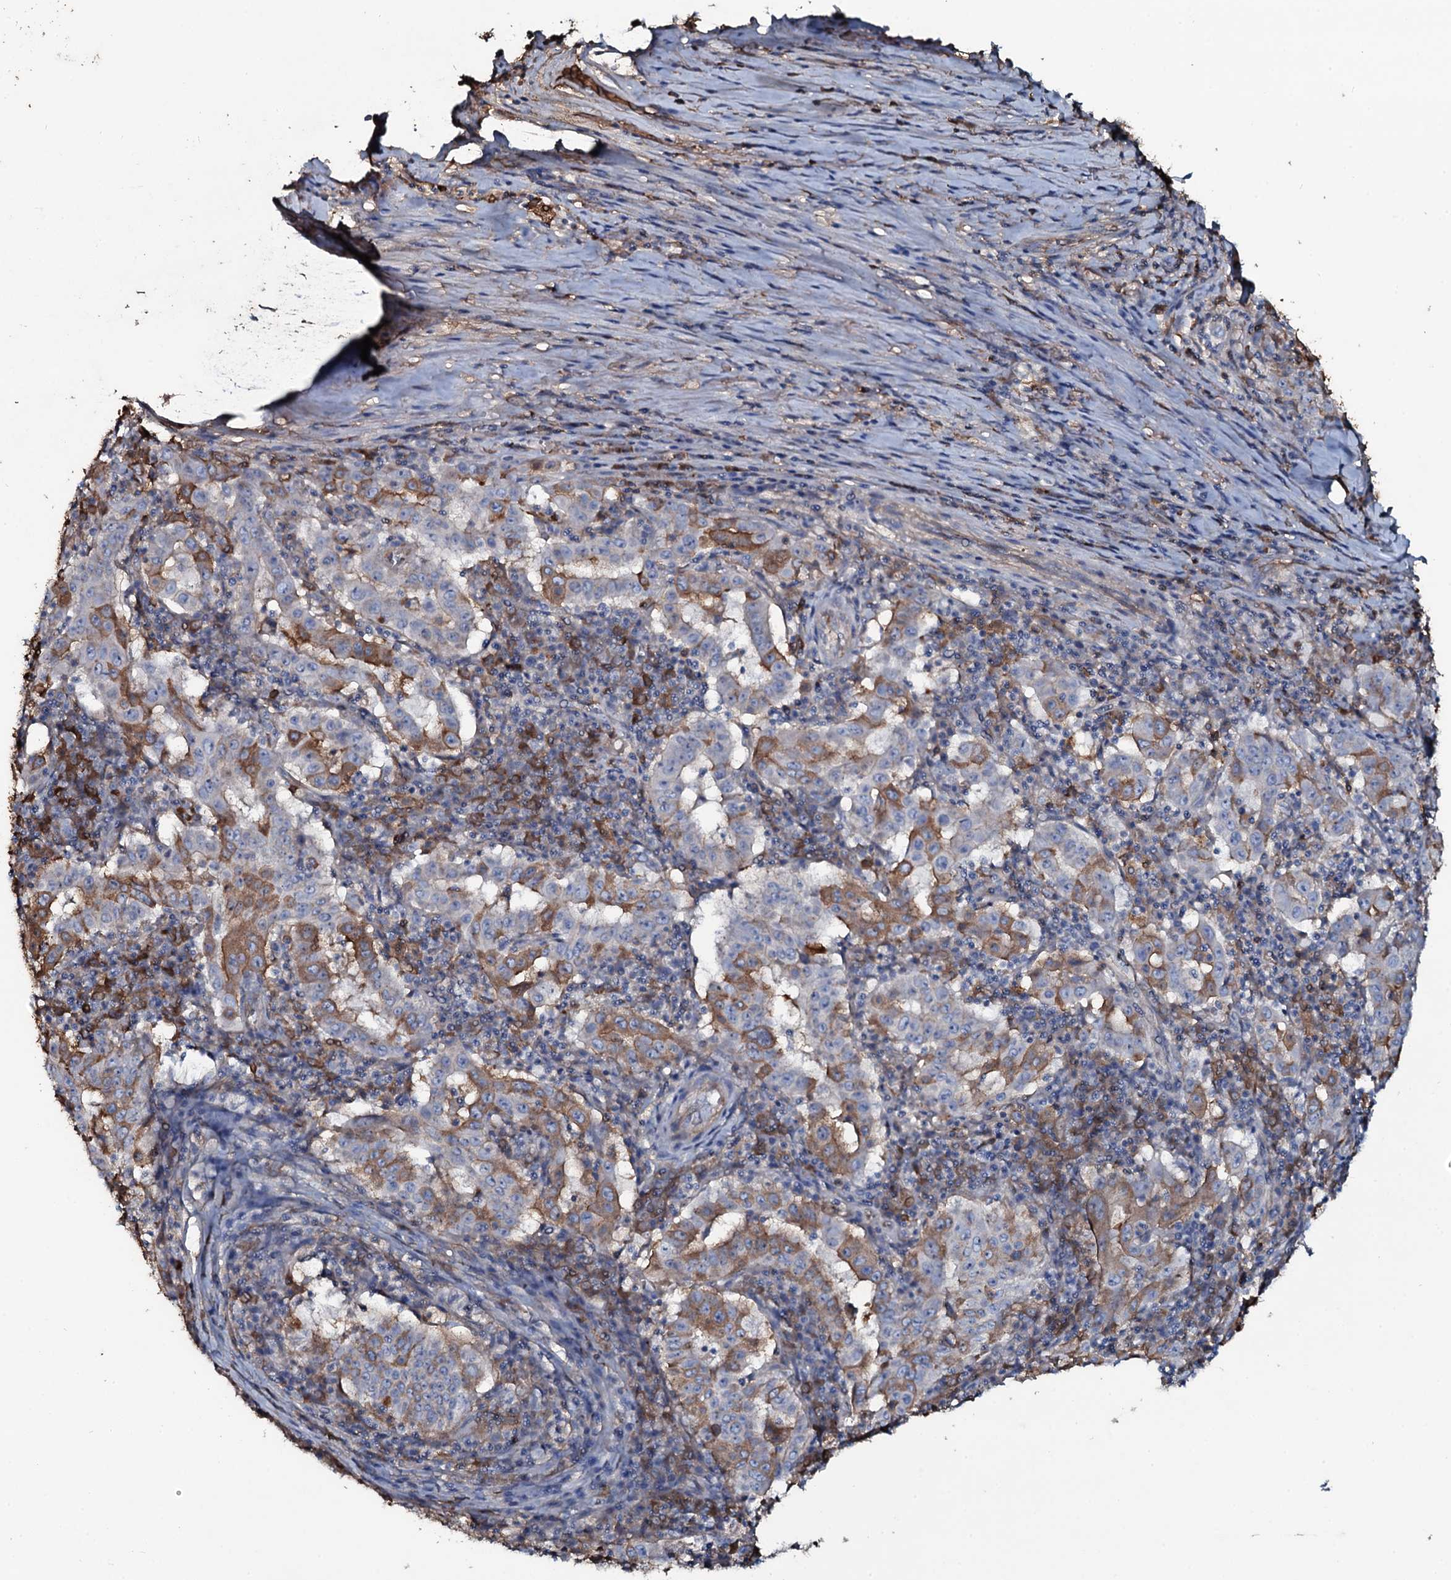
{"staining": {"intensity": "moderate", "quantity": "25%-75%", "location": "cytoplasmic/membranous"}, "tissue": "pancreatic cancer", "cell_type": "Tumor cells", "image_type": "cancer", "snomed": [{"axis": "morphology", "description": "Adenocarcinoma, NOS"}, {"axis": "topography", "description": "Pancreas"}], "caption": "Protein staining of pancreatic cancer tissue reveals moderate cytoplasmic/membranous positivity in approximately 25%-75% of tumor cells.", "gene": "EDN1", "patient": {"sex": "male", "age": 63}}